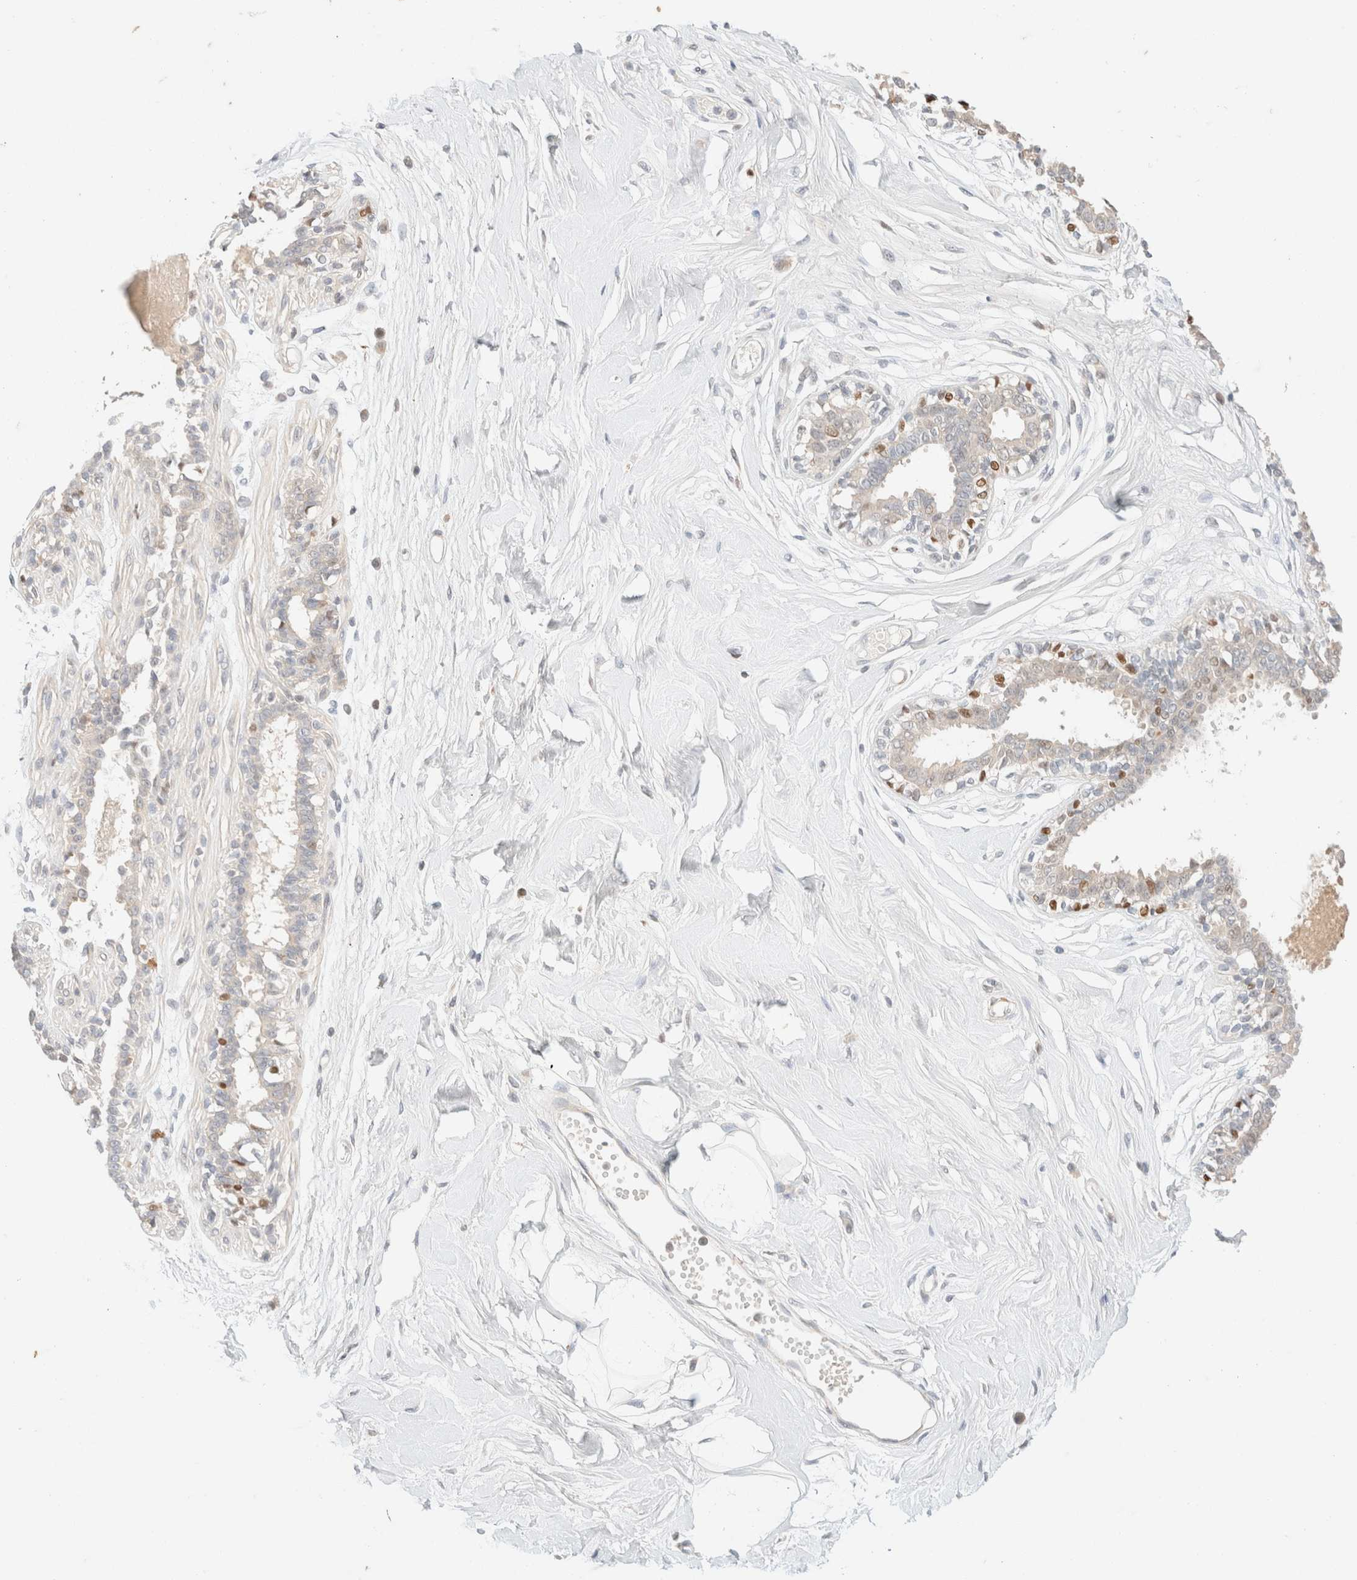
{"staining": {"intensity": "weak", "quantity": "25%-75%", "location": "cytoplasmic/membranous"}, "tissue": "breast", "cell_type": "Adipocytes", "image_type": "normal", "snomed": [{"axis": "morphology", "description": "Normal tissue, NOS"}, {"axis": "topography", "description": "Breast"}], "caption": "Immunohistochemical staining of normal human breast displays weak cytoplasmic/membranous protein positivity in approximately 25%-75% of adipocytes. Nuclei are stained in blue.", "gene": "SNTB1", "patient": {"sex": "female", "age": 45}}